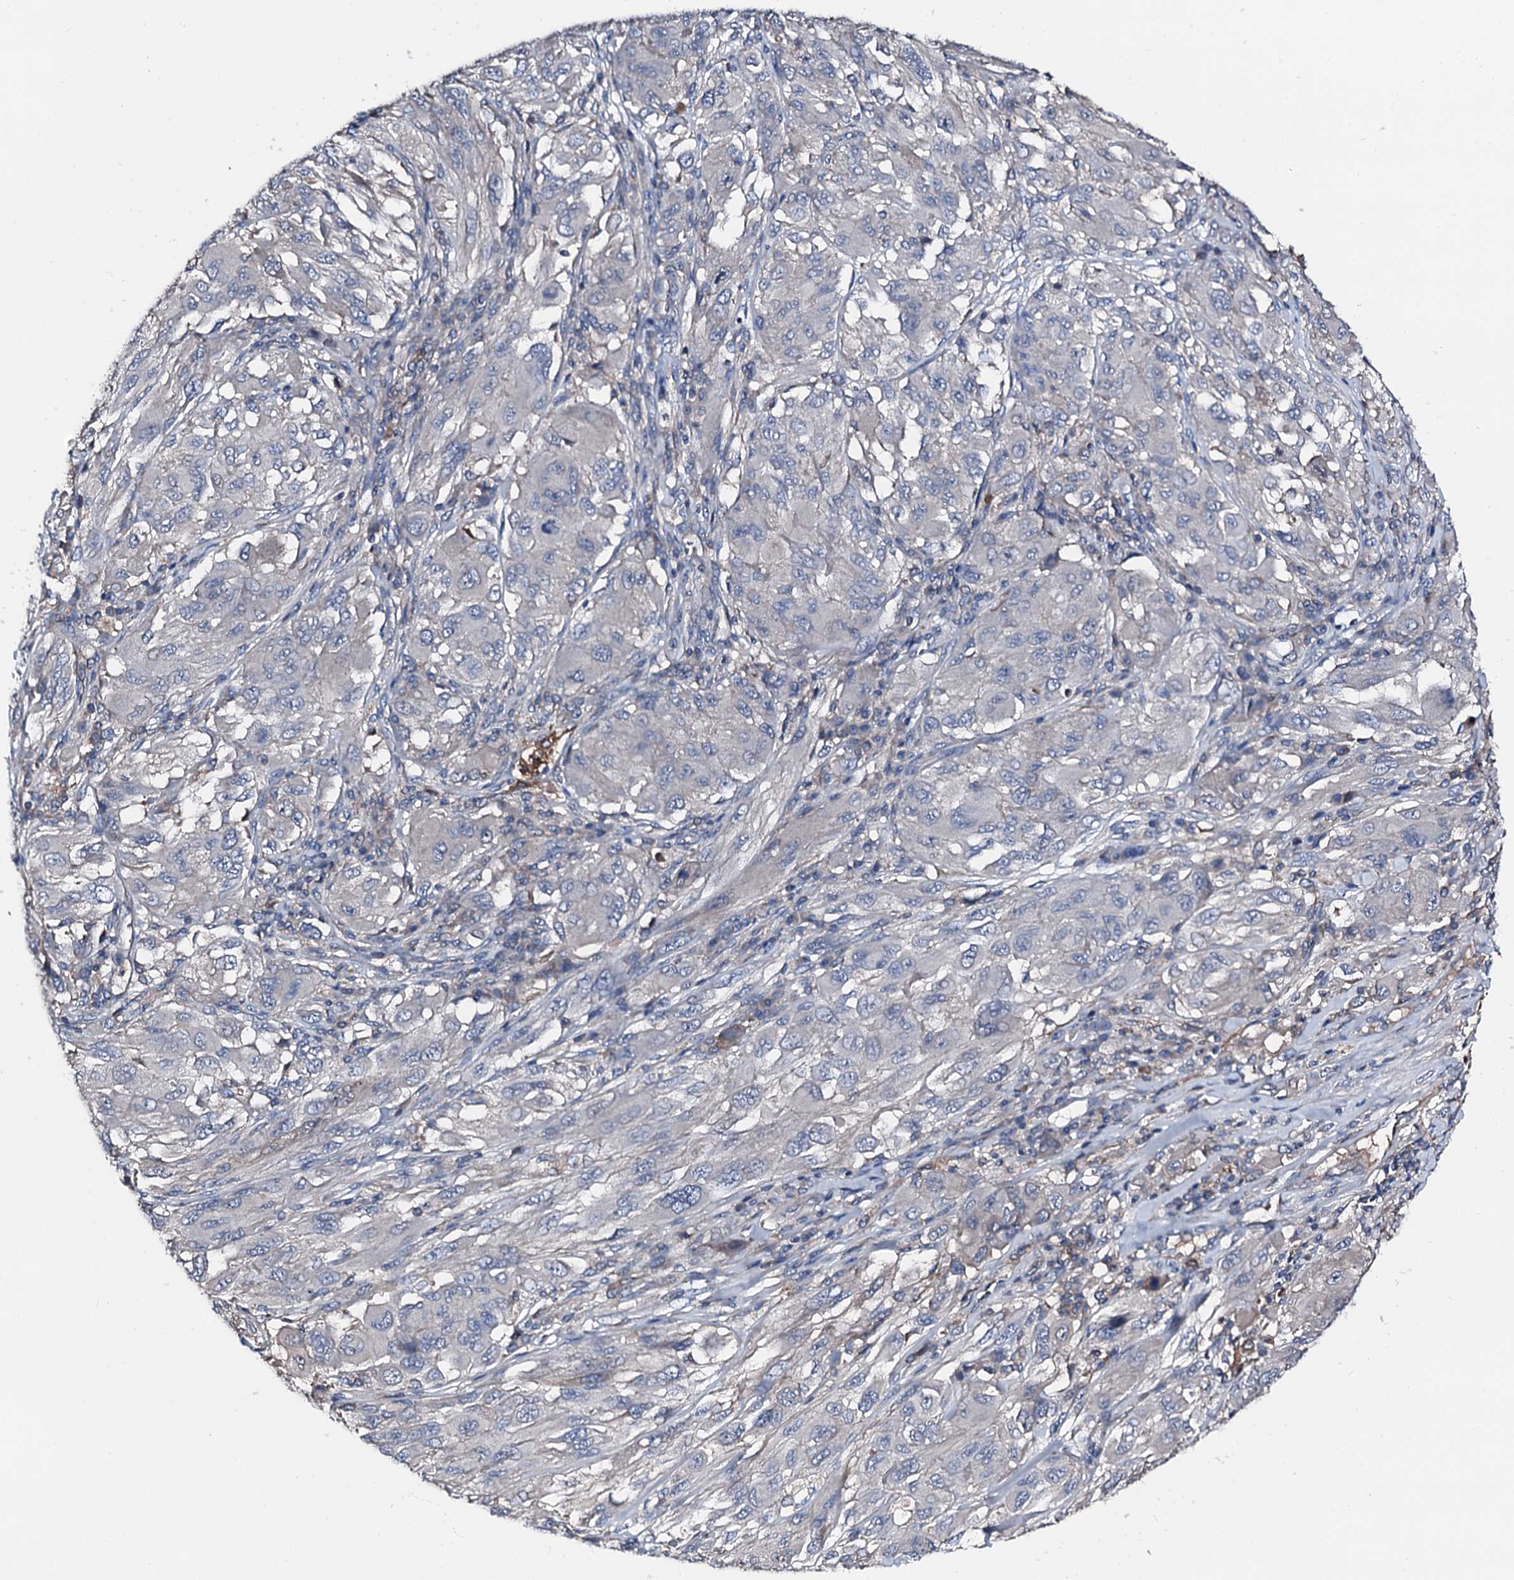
{"staining": {"intensity": "negative", "quantity": "none", "location": "none"}, "tissue": "melanoma", "cell_type": "Tumor cells", "image_type": "cancer", "snomed": [{"axis": "morphology", "description": "Malignant melanoma, NOS"}, {"axis": "topography", "description": "Skin"}], "caption": "Human malignant melanoma stained for a protein using IHC demonstrates no staining in tumor cells.", "gene": "TRAFD1", "patient": {"sex": "female", "age": 91}}